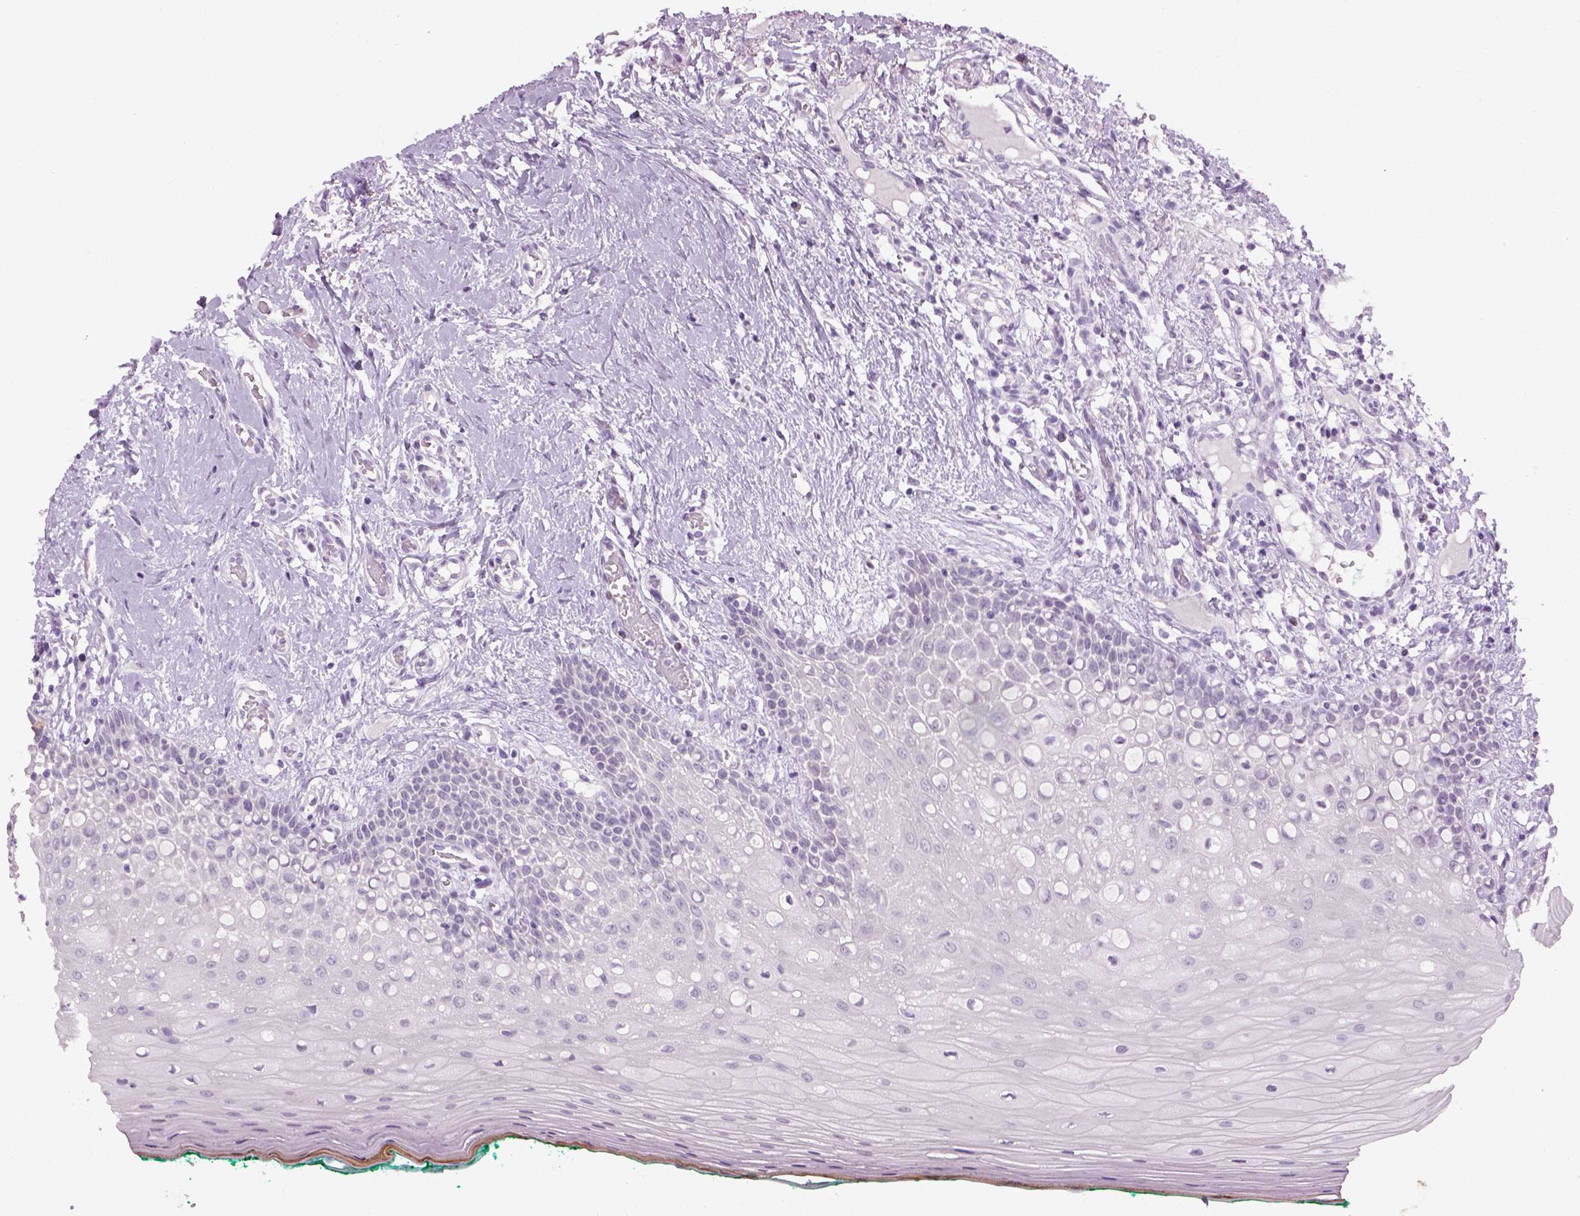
{"staining": {"intensity": "negative", "quantity": "none", "location": "none"}, "tissue": "oral mucosa", "cell_type": "Squamous epithelial cells", "image_type": "normal", "snomed": [{"axis": "morphology", "description": "Normal tissue, NOS"}, {"axis": "topography", "description": "Oral tissue"}], "caption": "This is an immunohistochemistry (IHC) image of benign oral mucosa. There is no staining in squamous epithelial cells.", "gene": "GABRB2", "patient": {"sex": "female", "age": 83}}